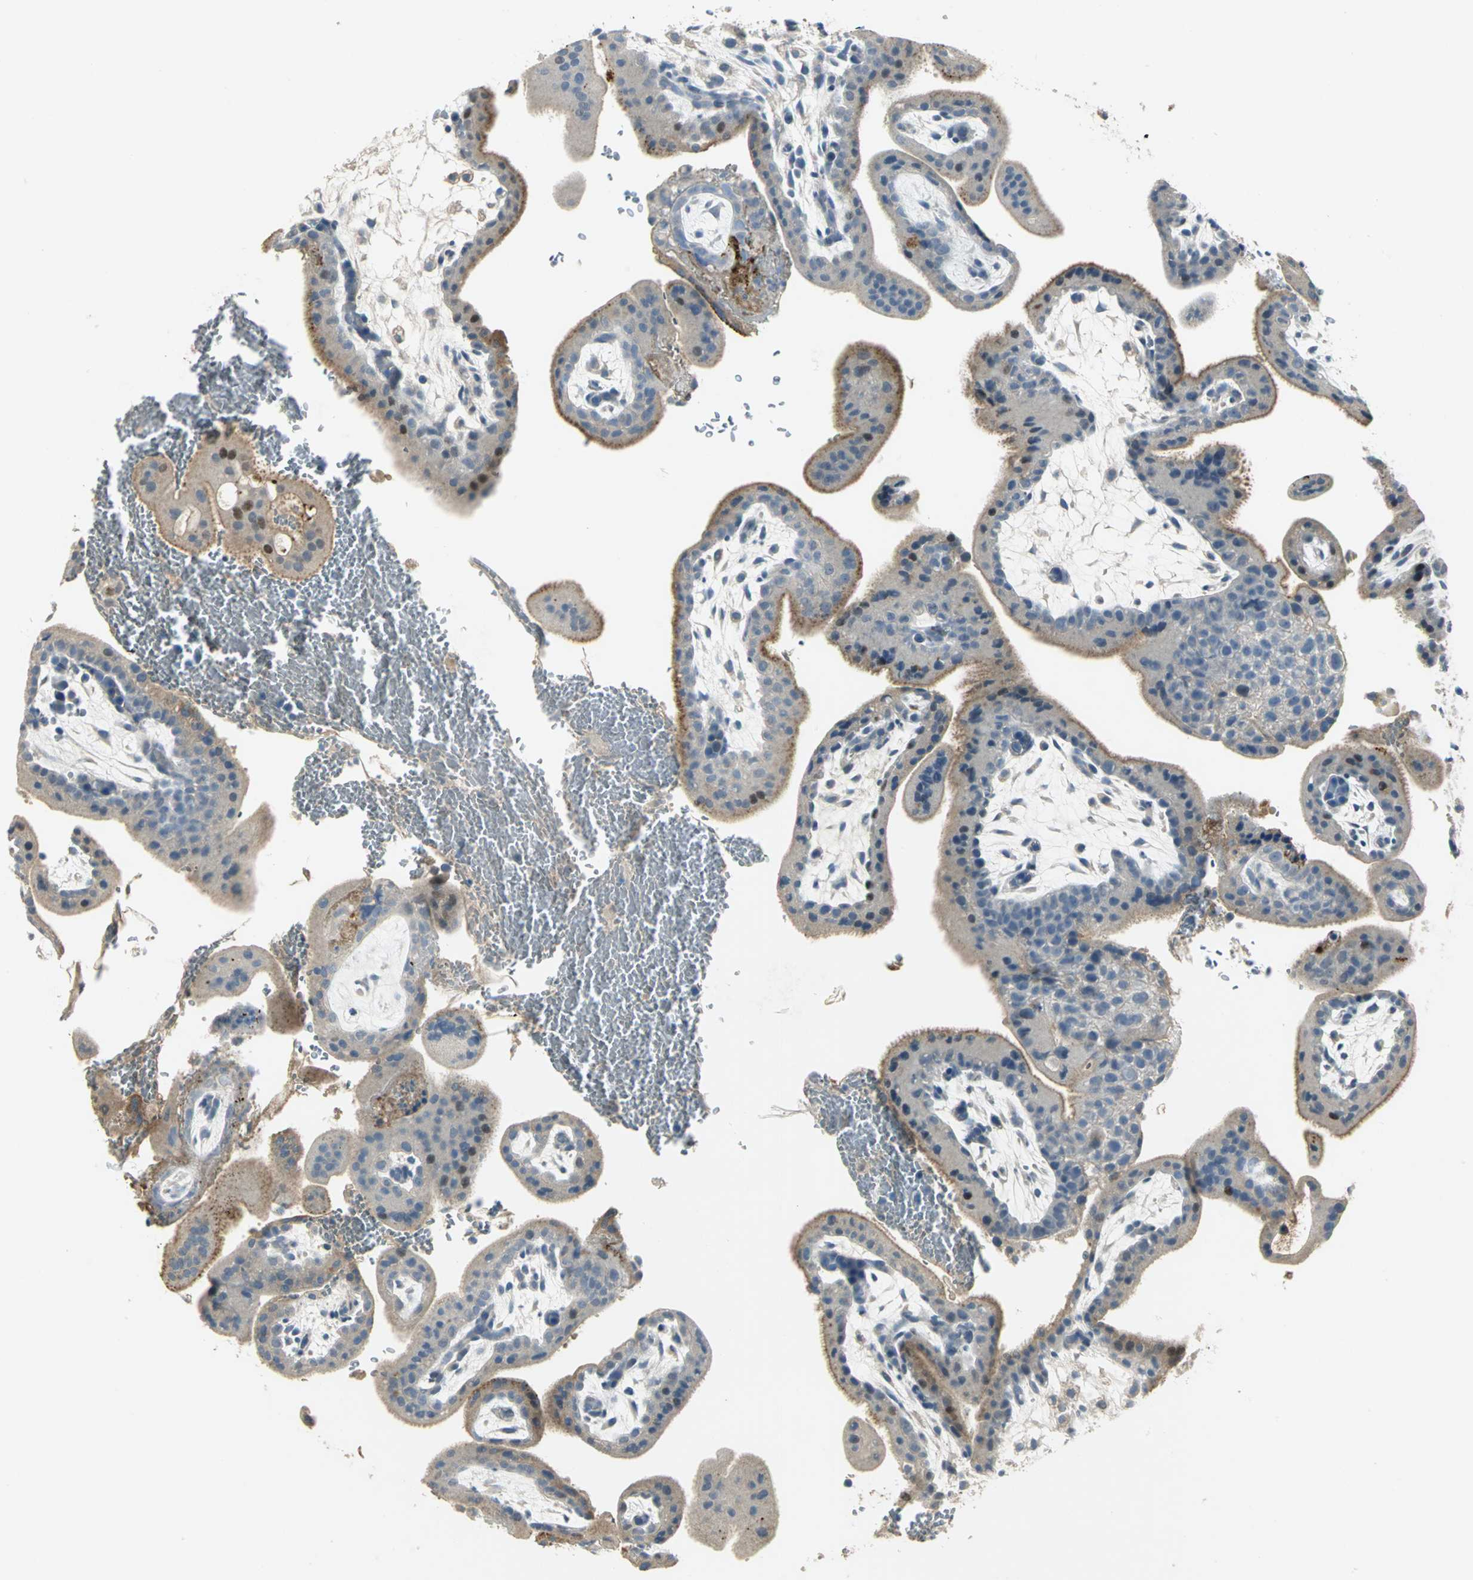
{"staining": {"intensity": "weak", "quantity": "25%-75%", "location": "cytoplasmic/membranous"}, "tissue": "placenta", "cell_type": "Trophoblastic cells", "image_type": "normal", "snomed": [{"axis": "morphology", "description": "Normal tissue, NOS"}, {"axis": "topography", "description": "Placenta"}], "caption": "There is low levels of weak cytoplasmic/membranous staining in trophoblastic cells of benign placenta, as demonstrated by immunohistochemical staining (brown color).", "gene": "PROC", "patient": {"sex": "female", "age": 35}}